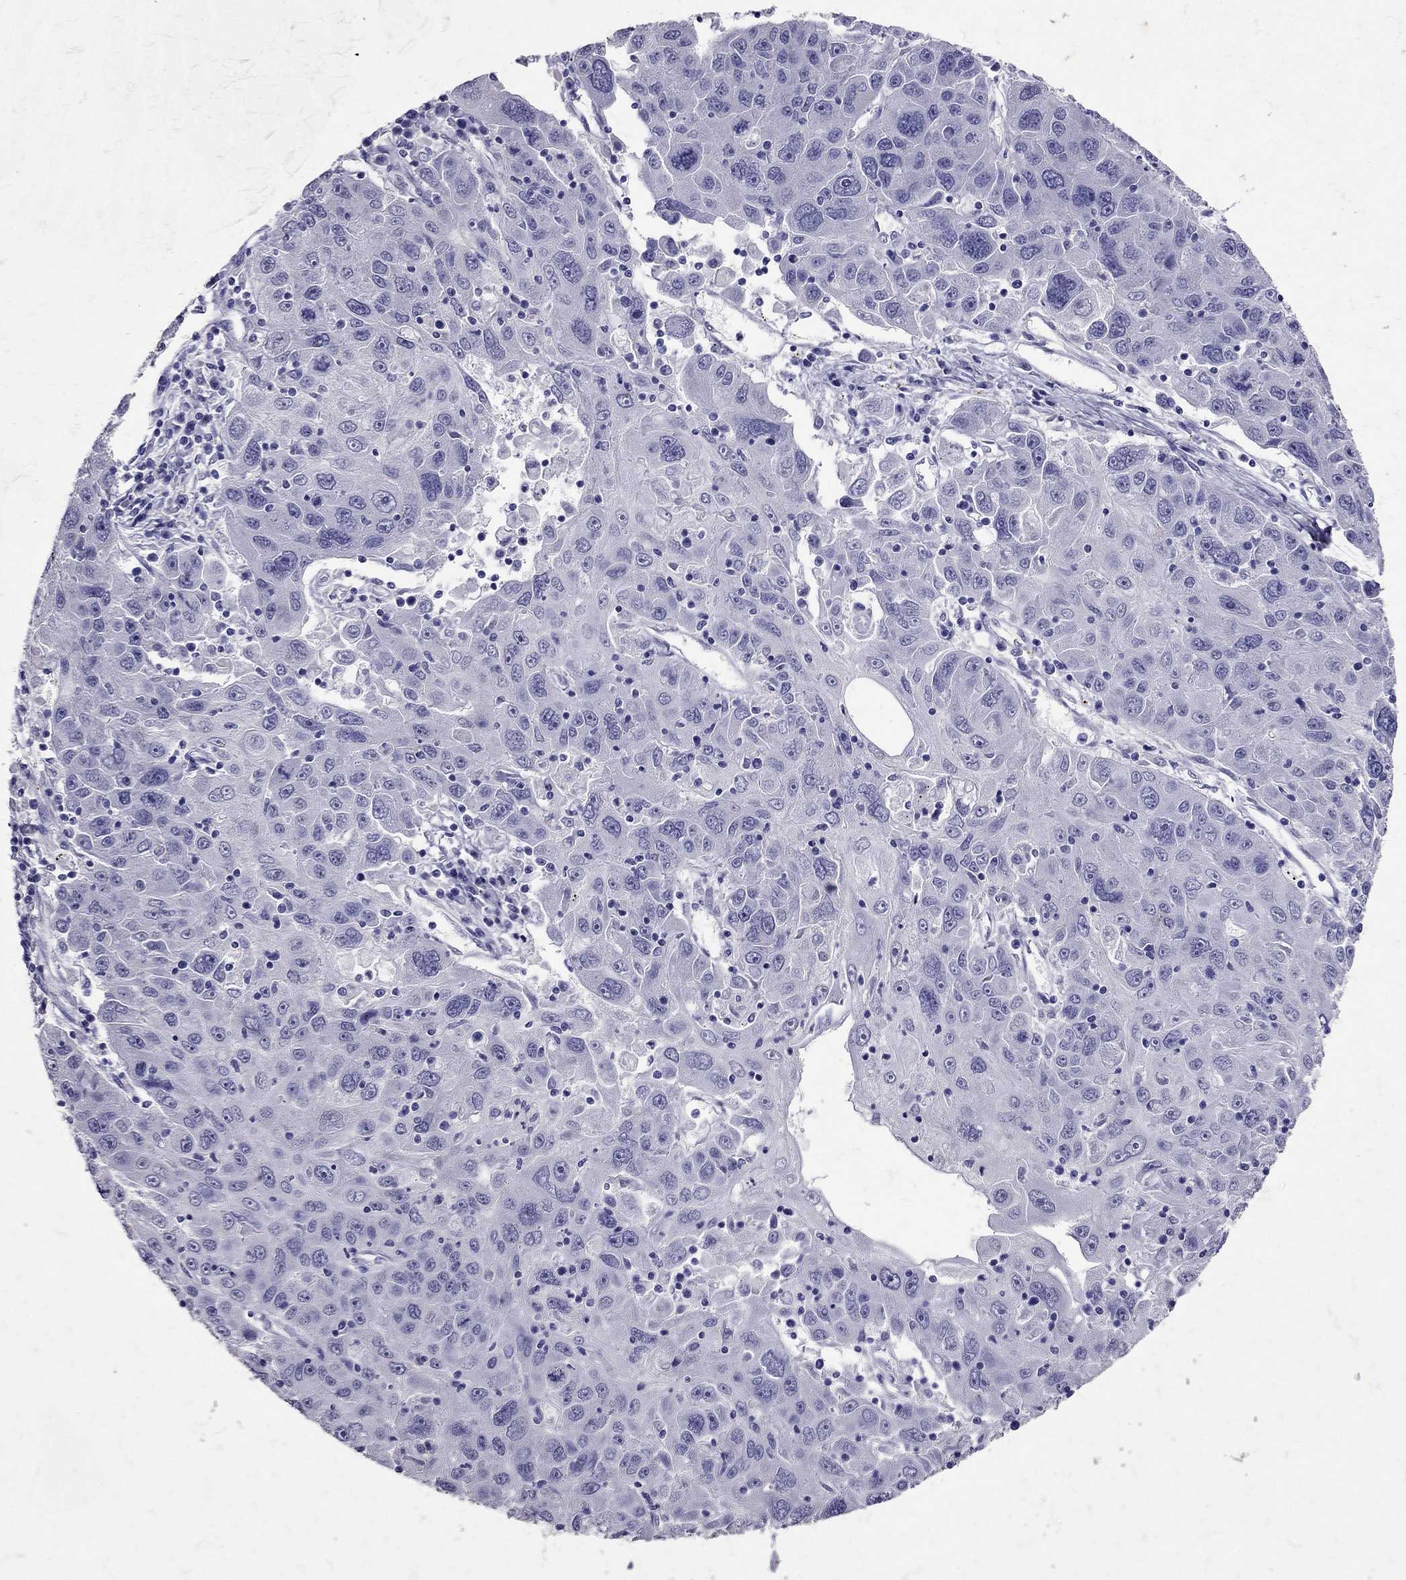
{"staining": {"intensity": "negative", "quantity": "none", "location": "none"}, "tissue": "stomach cancer", "cell_type": "Tumor cells", "image_type": "cancer", "snomed": [{"axis": "morphology", "description": "Adenocarcinoma, NOS"}, {"axis": "topography", "description": "Stomach"}], "caption": "Immunohistochemistry (IHC) micrograph of human stomach cancer stained for a protein (brown), which reveals no expression in tumor cells.", "gene": "SST", "patient": {"sex": "male", "age": 56}}